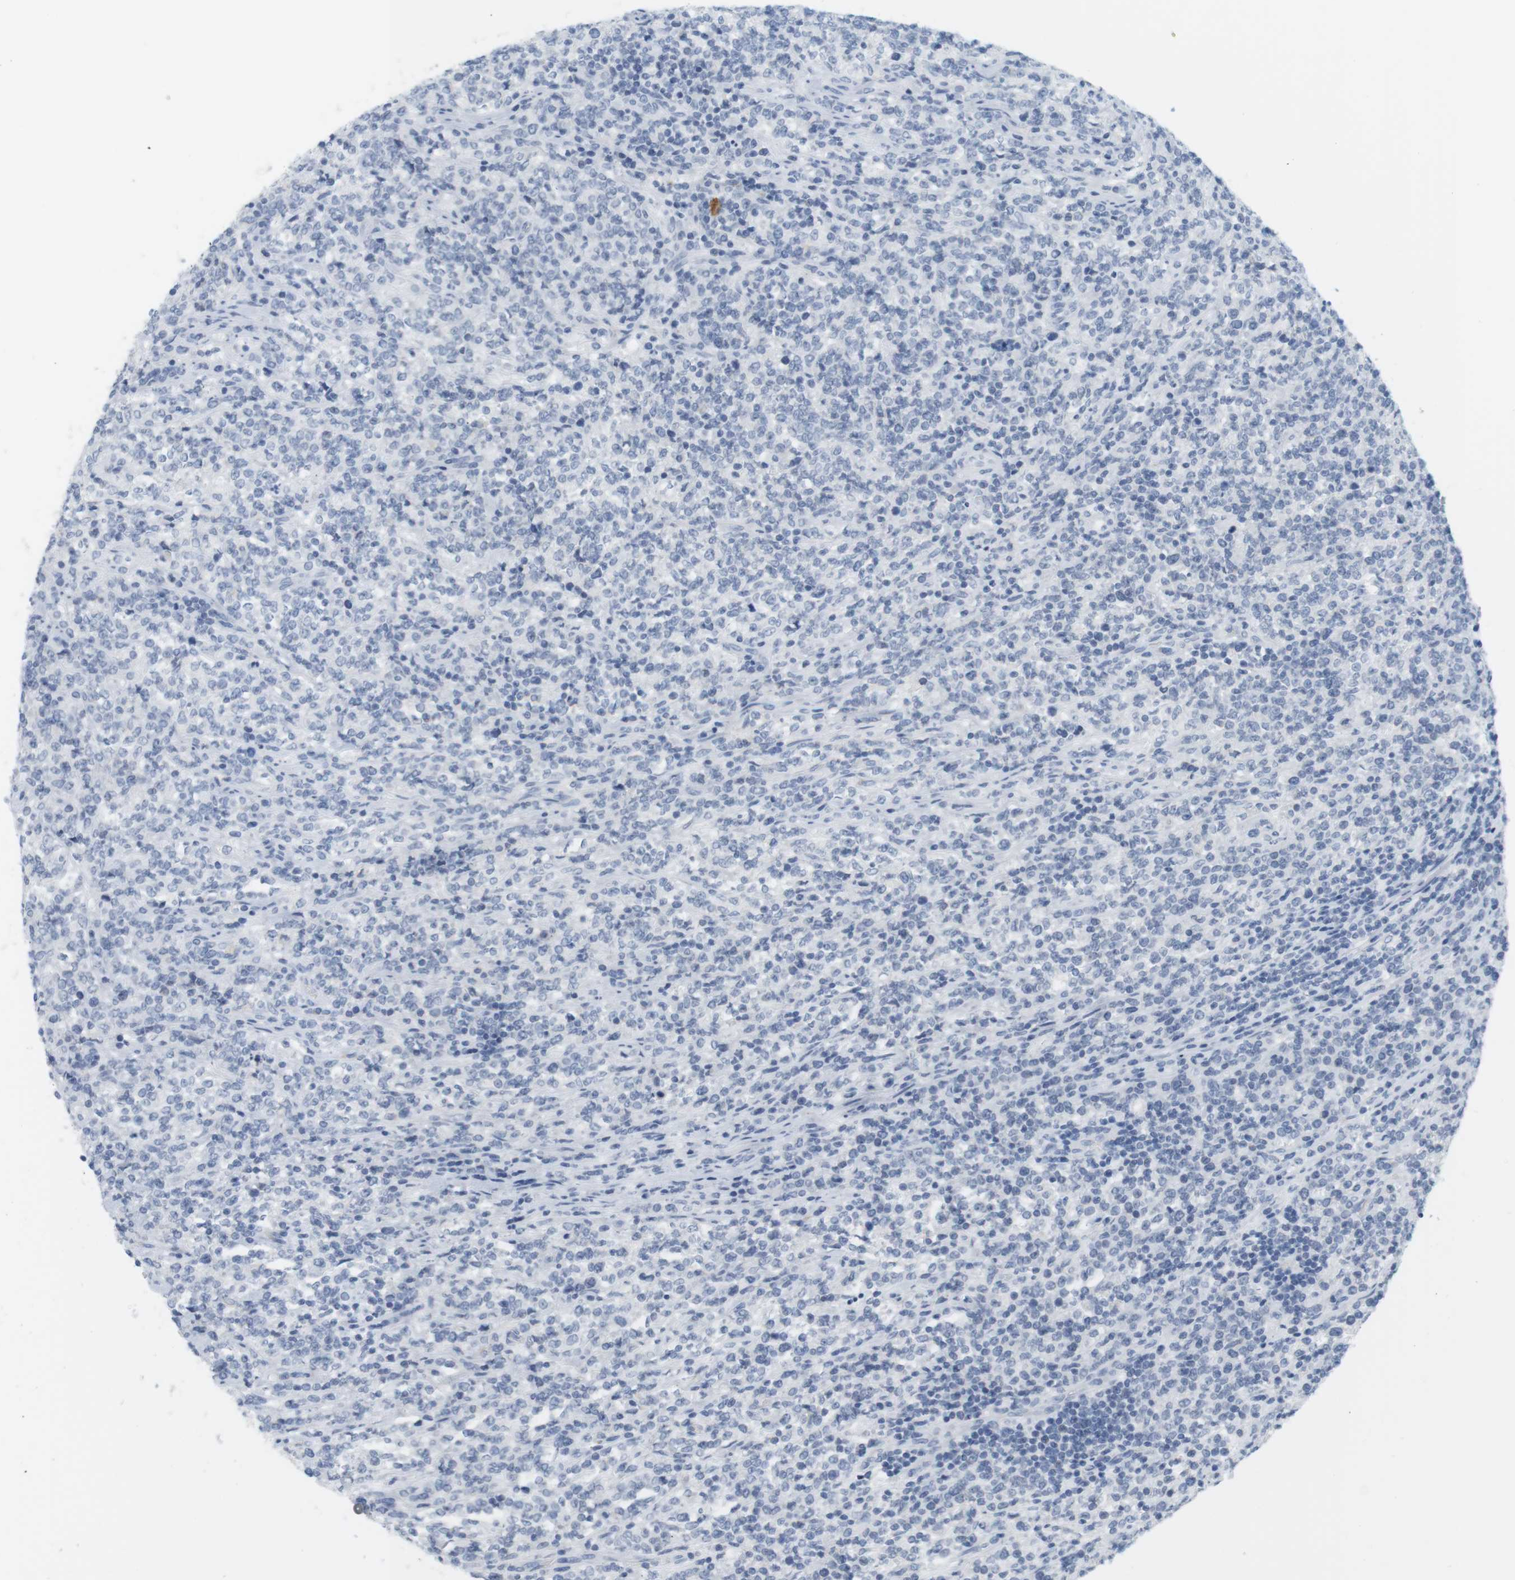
{"staining": {"intensity": "negative", "quantity": "none", "location": "none"}, "tissue": "lymphoma", "cell_type": "Tumor cells", "image_type": "cancer", "snomed": [{"axis": "morphology", "description": "Malignant lymphoma, non-Hodgkin's type, High grade"}, {"axis": "topography", "description": "Soft tissue"}], "caption": "Lymphoma stained for a protein using immunohistochemistry (IHC) shows no expression tumor cells.", "gene": "OPRM1", "patient": {"sex": "male", "age": 18}}